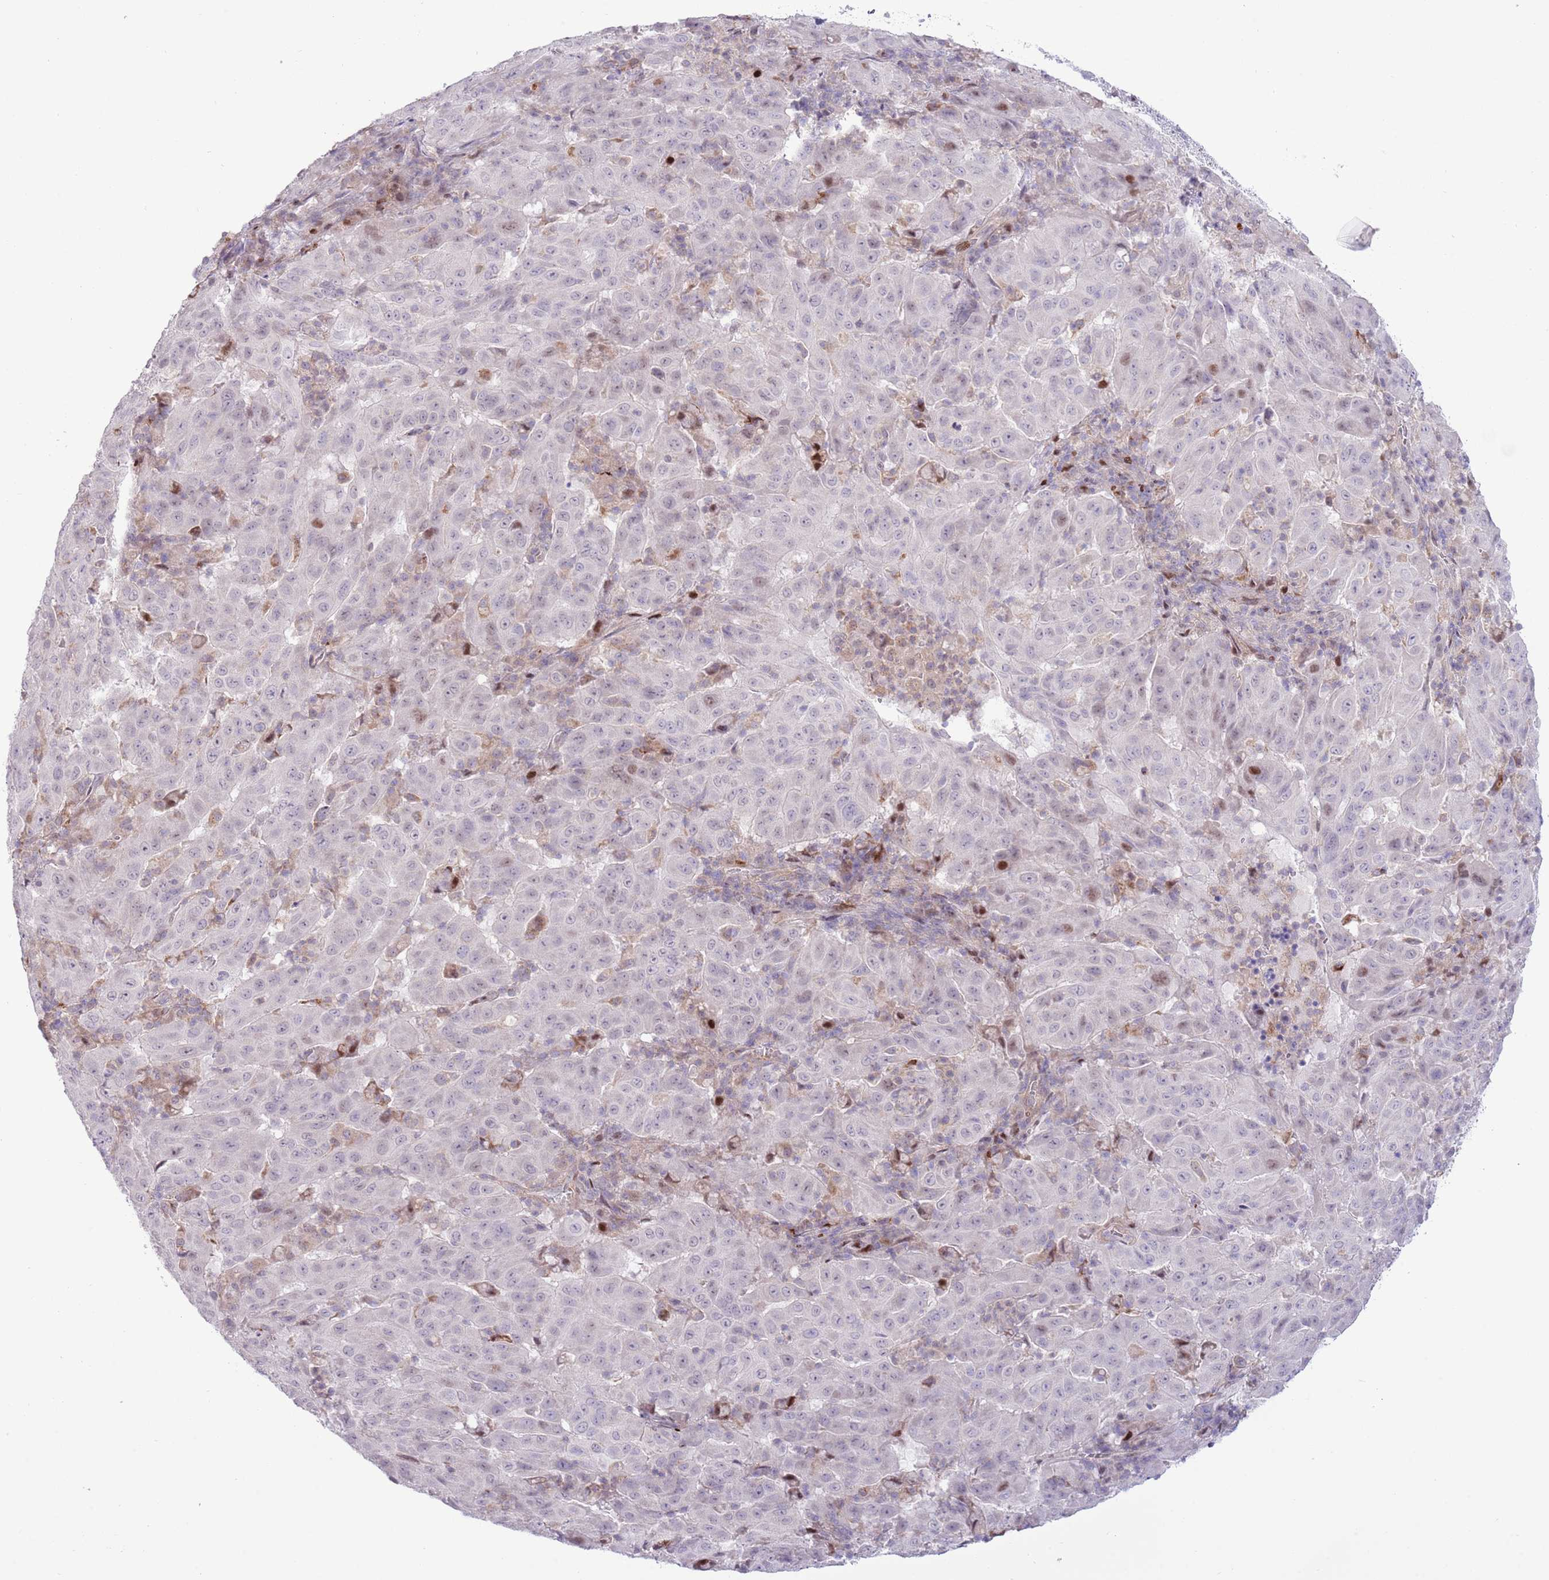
{"staining": {"intensity": "negative", "quantity": "none", "location": "none"}, "tissue": "pancreatic cancer", "cell_type": "Tumor cells", "image_type": "cancer", "snomed": [{"axis": "morphology", "description": "Adenocarcinoma, NOS"}, {"axis": "topography", "description": "Pancreas"}], "caption": "The IHC image has no significant positivity in tumor cells of pancreatic cancer (adenocarcinoma) tissue.", "gene": "ANO8", "patient": {"sex": "male", "age": 63}}